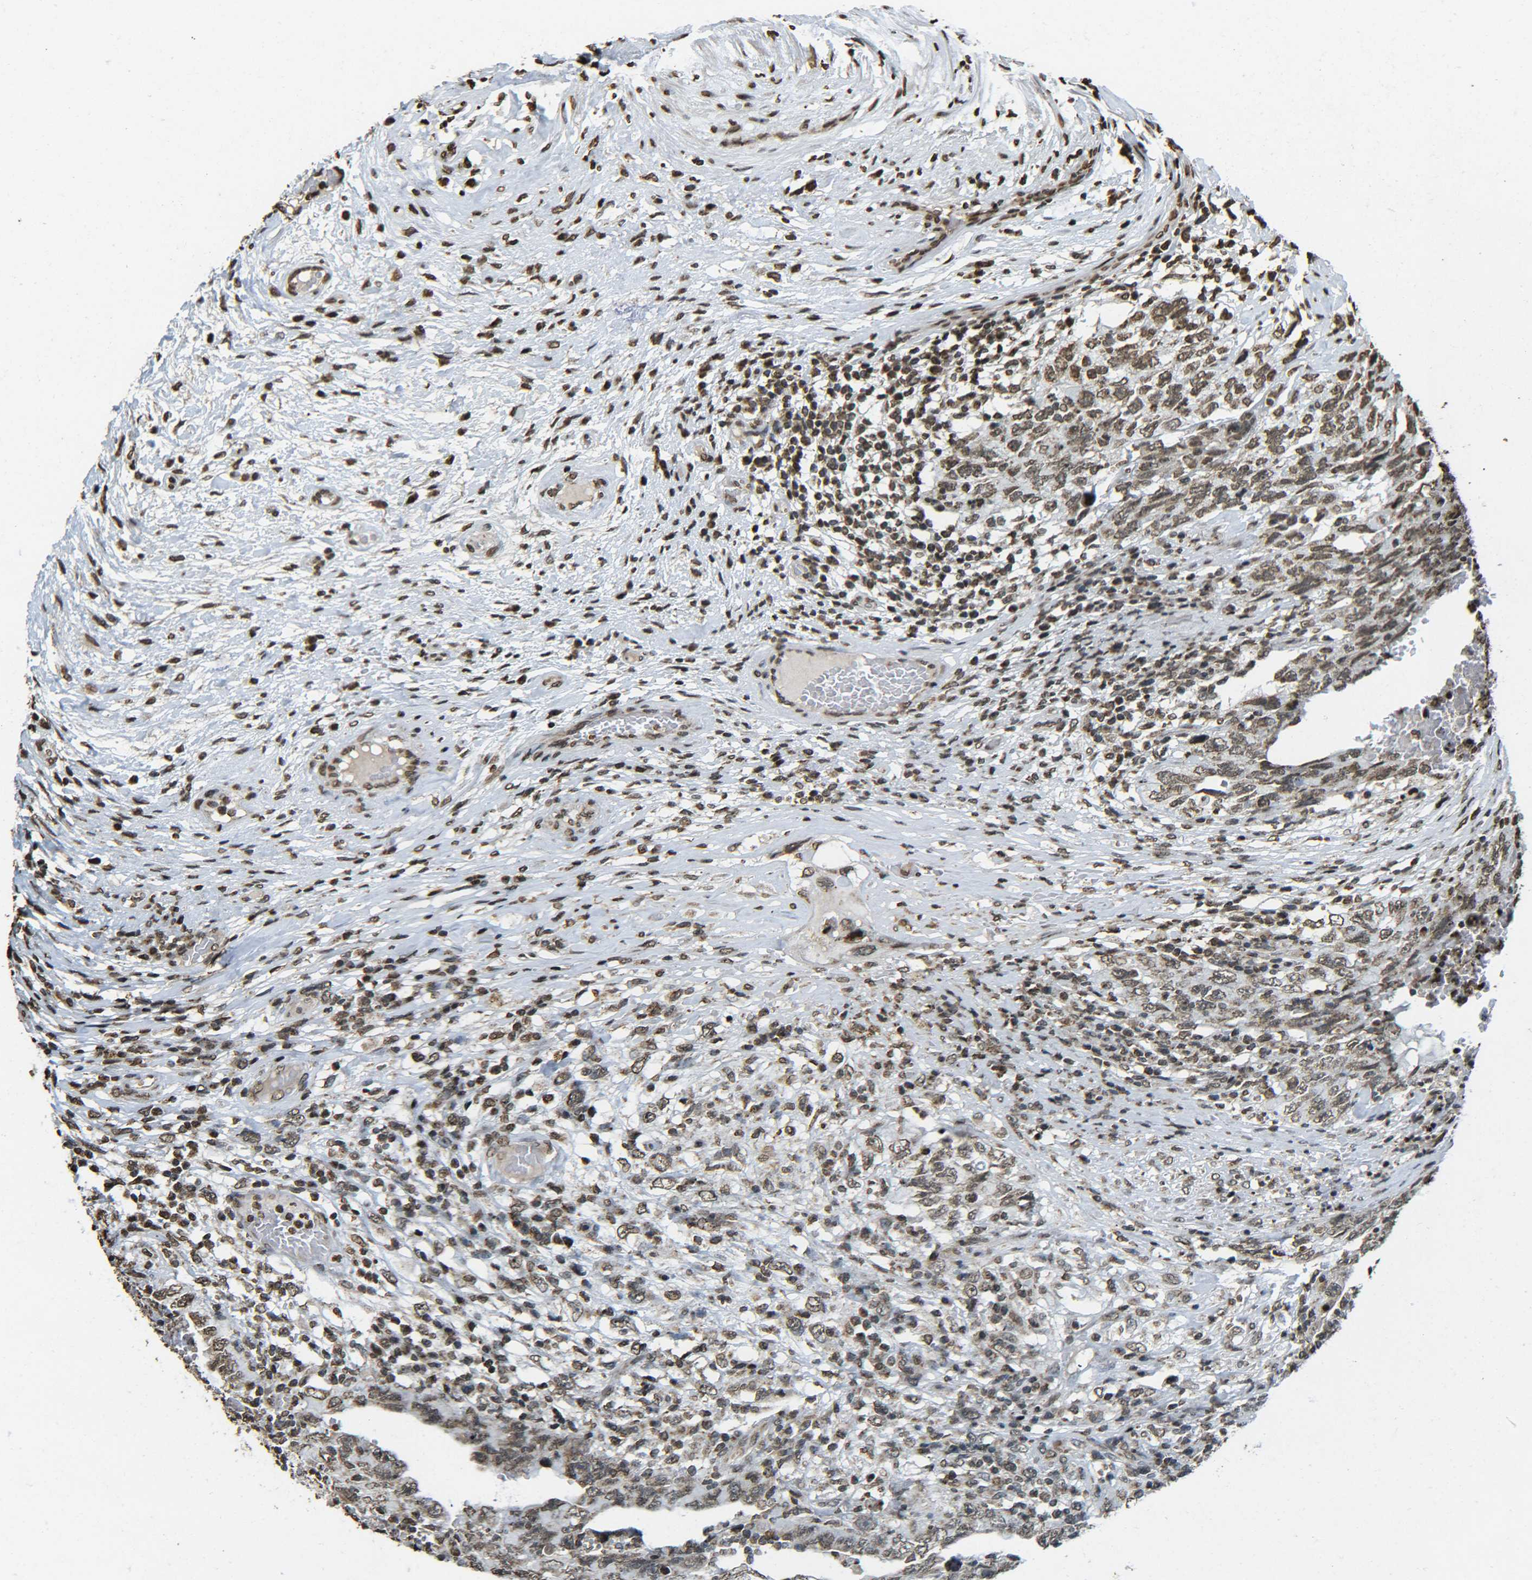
{"staining": {"intensity": "moderate", "quantity": ">75%", "location": "nuclear"}, "tissue": "testis cancer", "cell_type": "Tumor cells", "image_type": "cancer", "snomed": [{"axis": "morphology", "description": "Carcinoma, Embryonal, NOS"}, {"axis": "topography", "description": "Testis"}], "caption": "IHC of human embryonal carcinoma (testis) reveals medium levels of moderate nuclear staining in approximately >75% of tumor cells. Immunohistochemistry stains the protein in brown and the nuclei are stained blue.", "gene": "NEUROG2", "patient": {"sex": "male", "age": 26}}